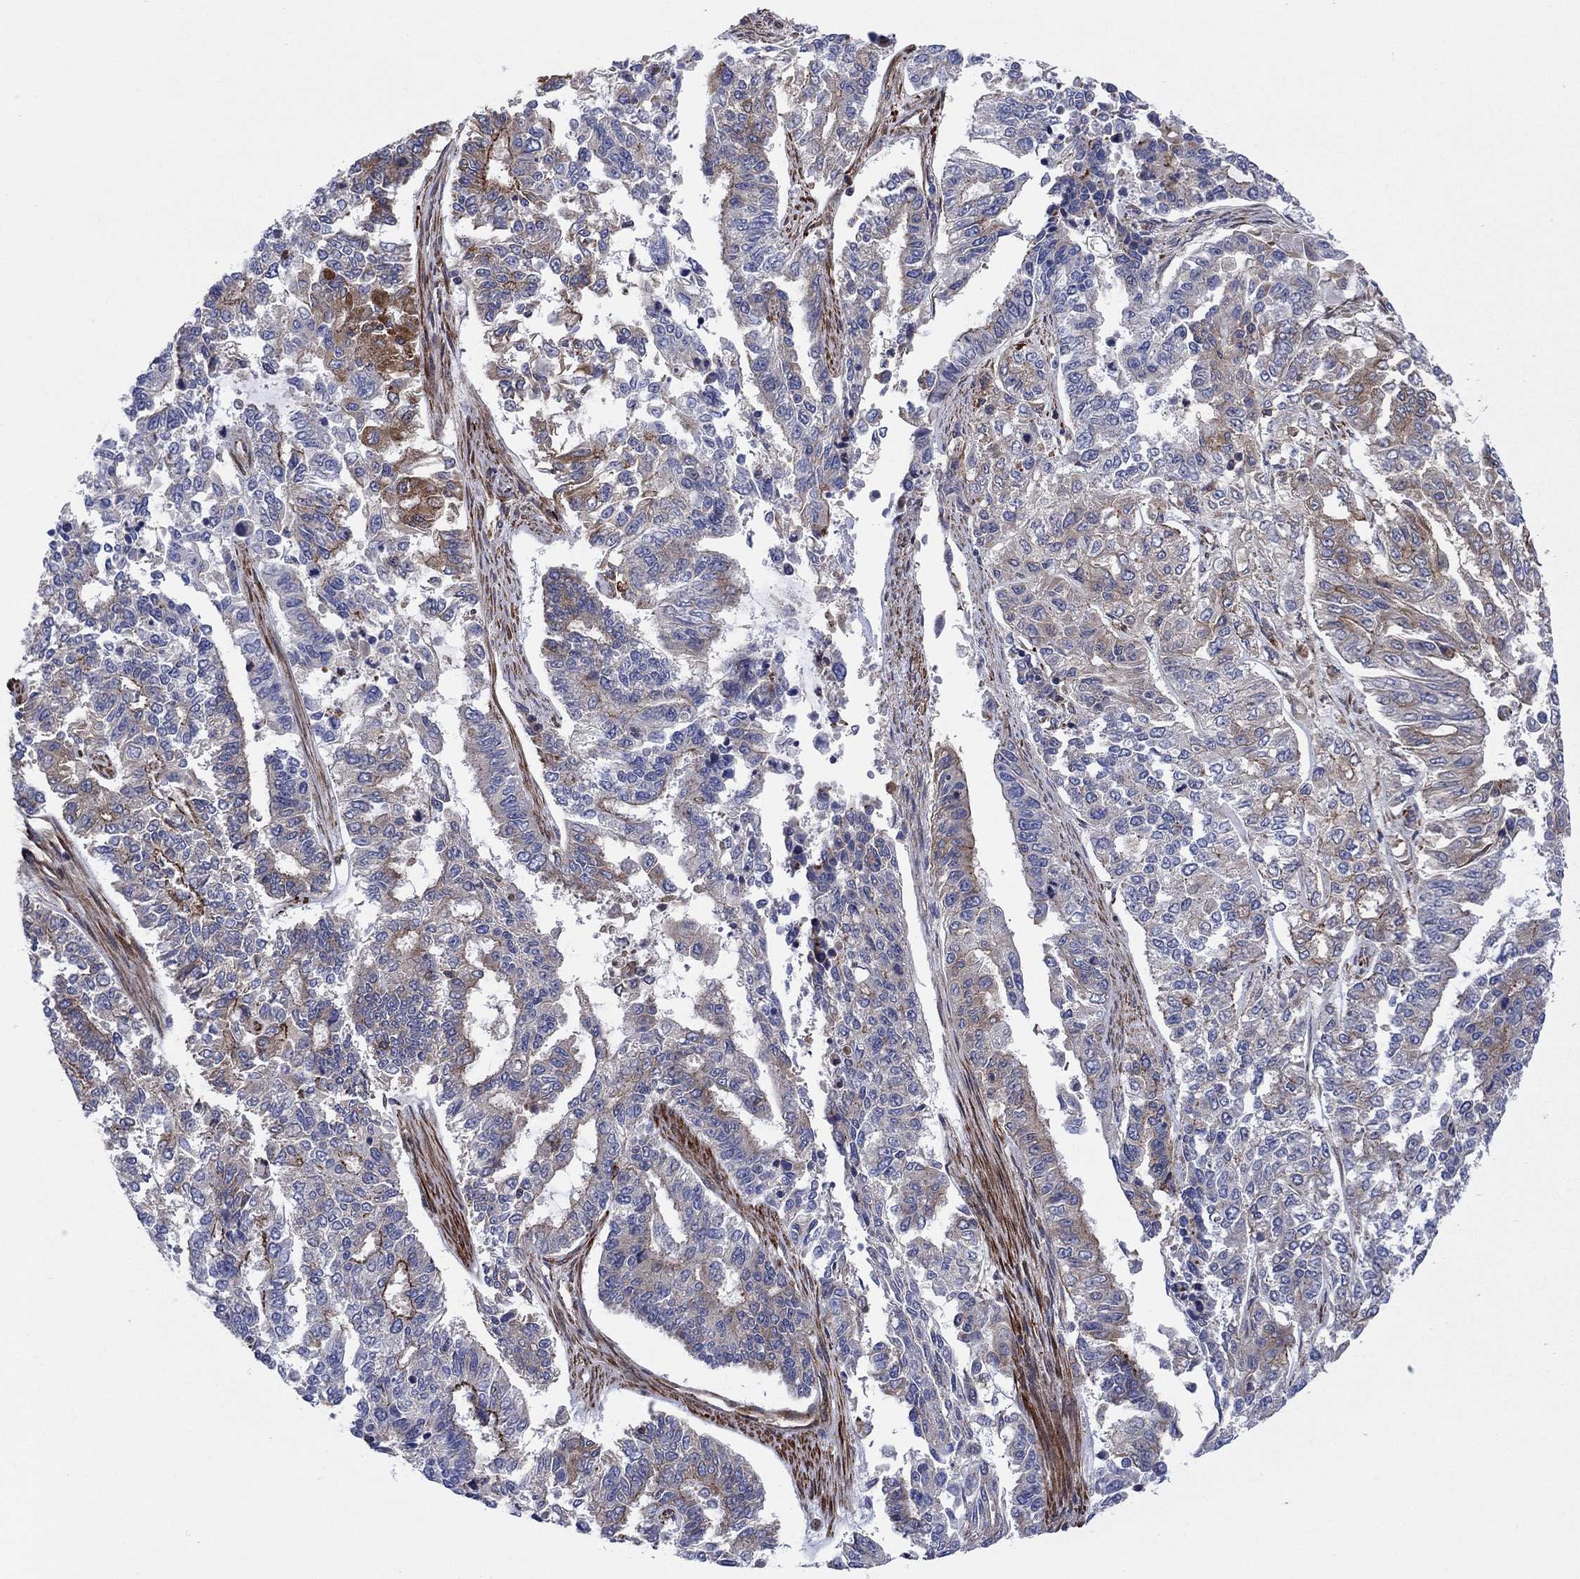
{"staining": {"intensity": "strong", "quantity": "<25%", "location": "cytoplasmic/membranous"}, "tissue": "endometrial cancer", "cell_type": "Tumor cells", "image_type": "cancer", "snomed": [{"axis": "morphology", "description": "Adenocarcinoma, NOS"}, {"axis": "topography", "description": "Uterus"}], "caption": "A medium amount of strong cytoplasmic/membranous staining is appreciated in about <25% of tumor cells in endometrial cancer (adenocarcinoma) tissue.", "gene": "PAG1", "patient": {"sex": "female", "age": 59}}